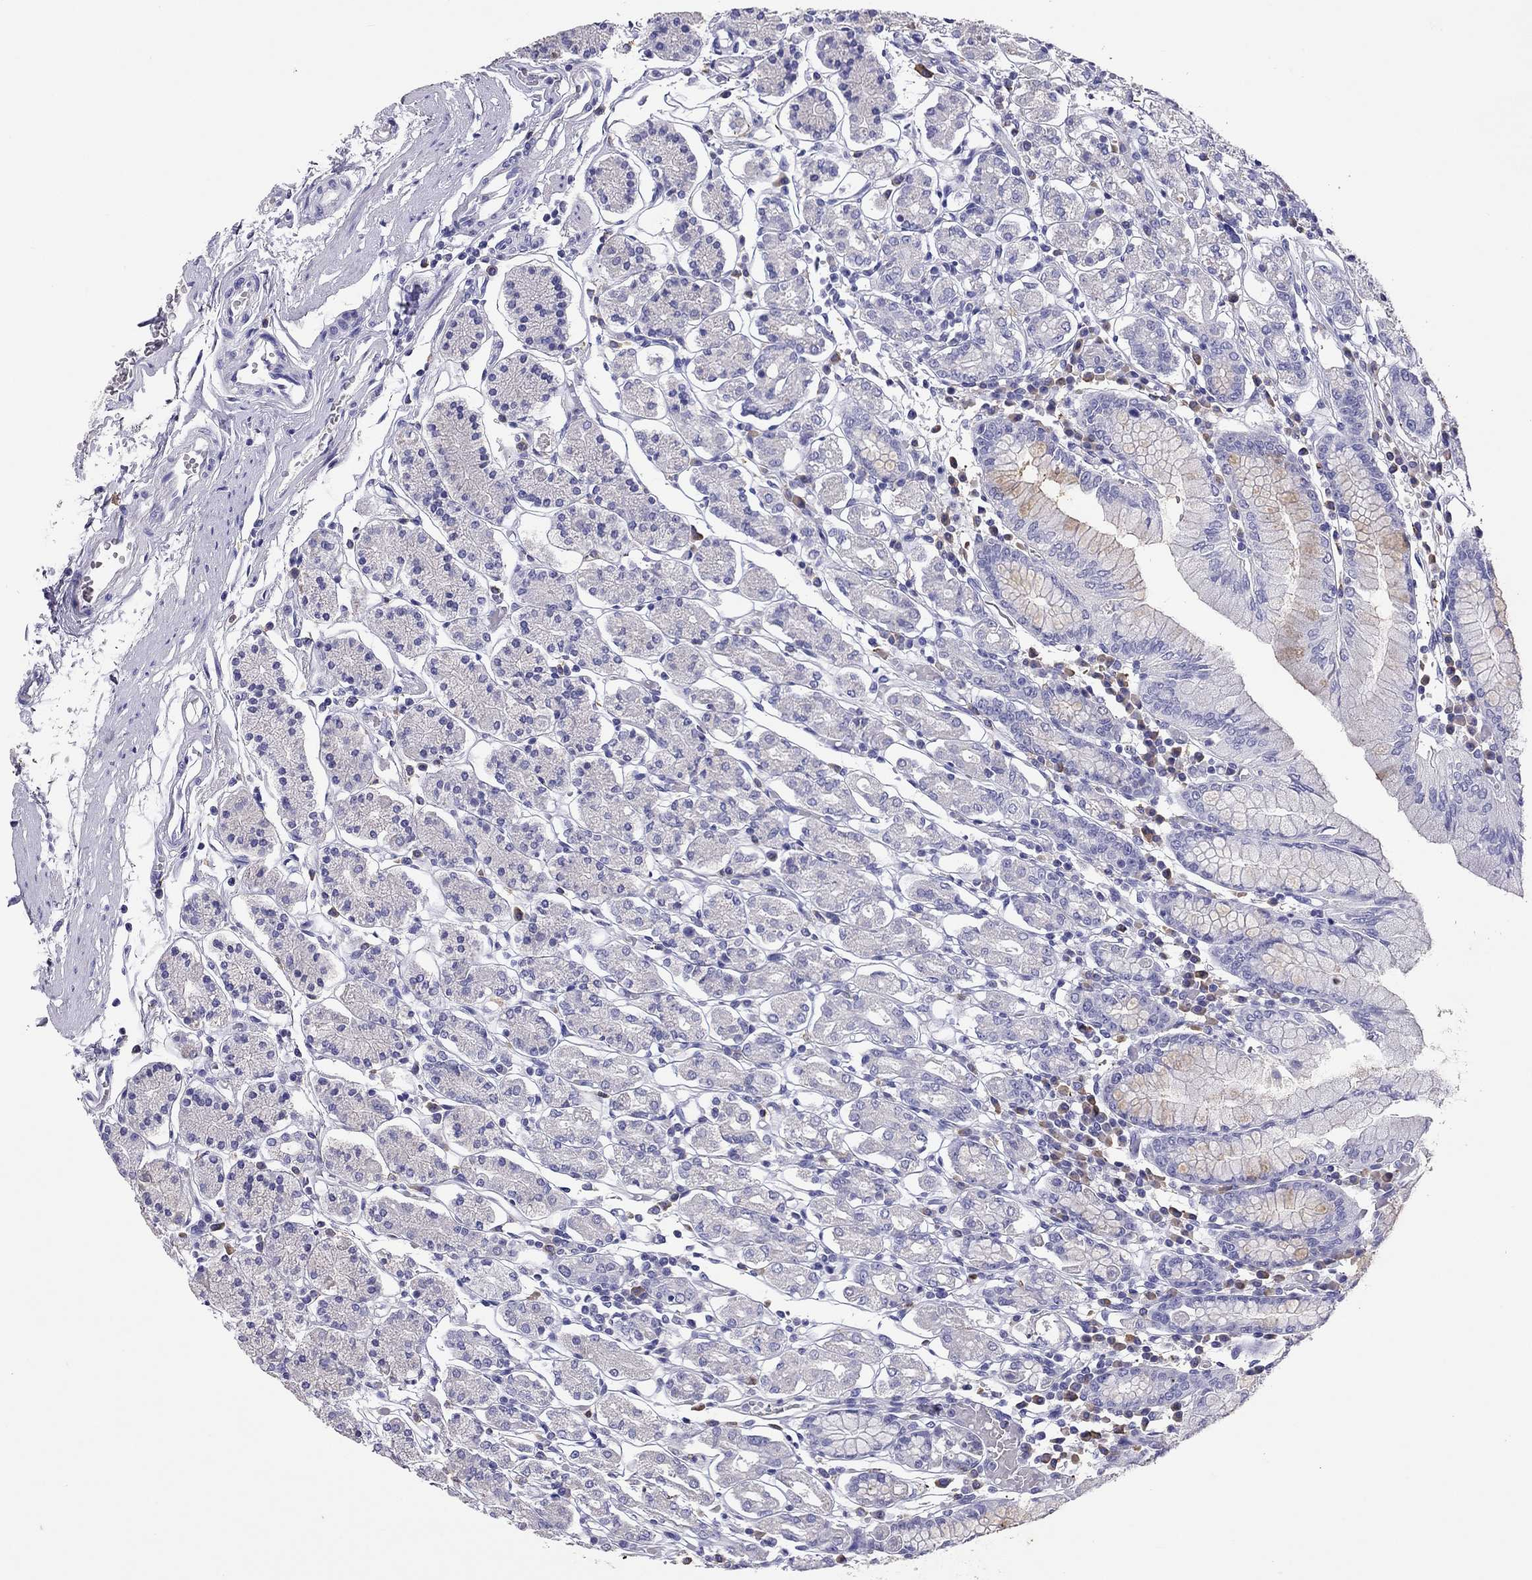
{"staining": {"intensity": "negative", "quantity": "none", "location": "none"}, "tissue": "stomach", "cell_type": "Glandular cells", "image_type": "normal", "snomed": [{"axis": "morphology", "description": "Normal tissue, NOS"}, {"axis": "topography", "description": "Stomach, upper"}, {"axis": "topography", "description": "Stomach"}], "caption": "Human stomach stained for a protein using IHC displays no positivity in glandular cells.", "gene": "CALHM1", "patient": {"sex": "male", "age": 62}}